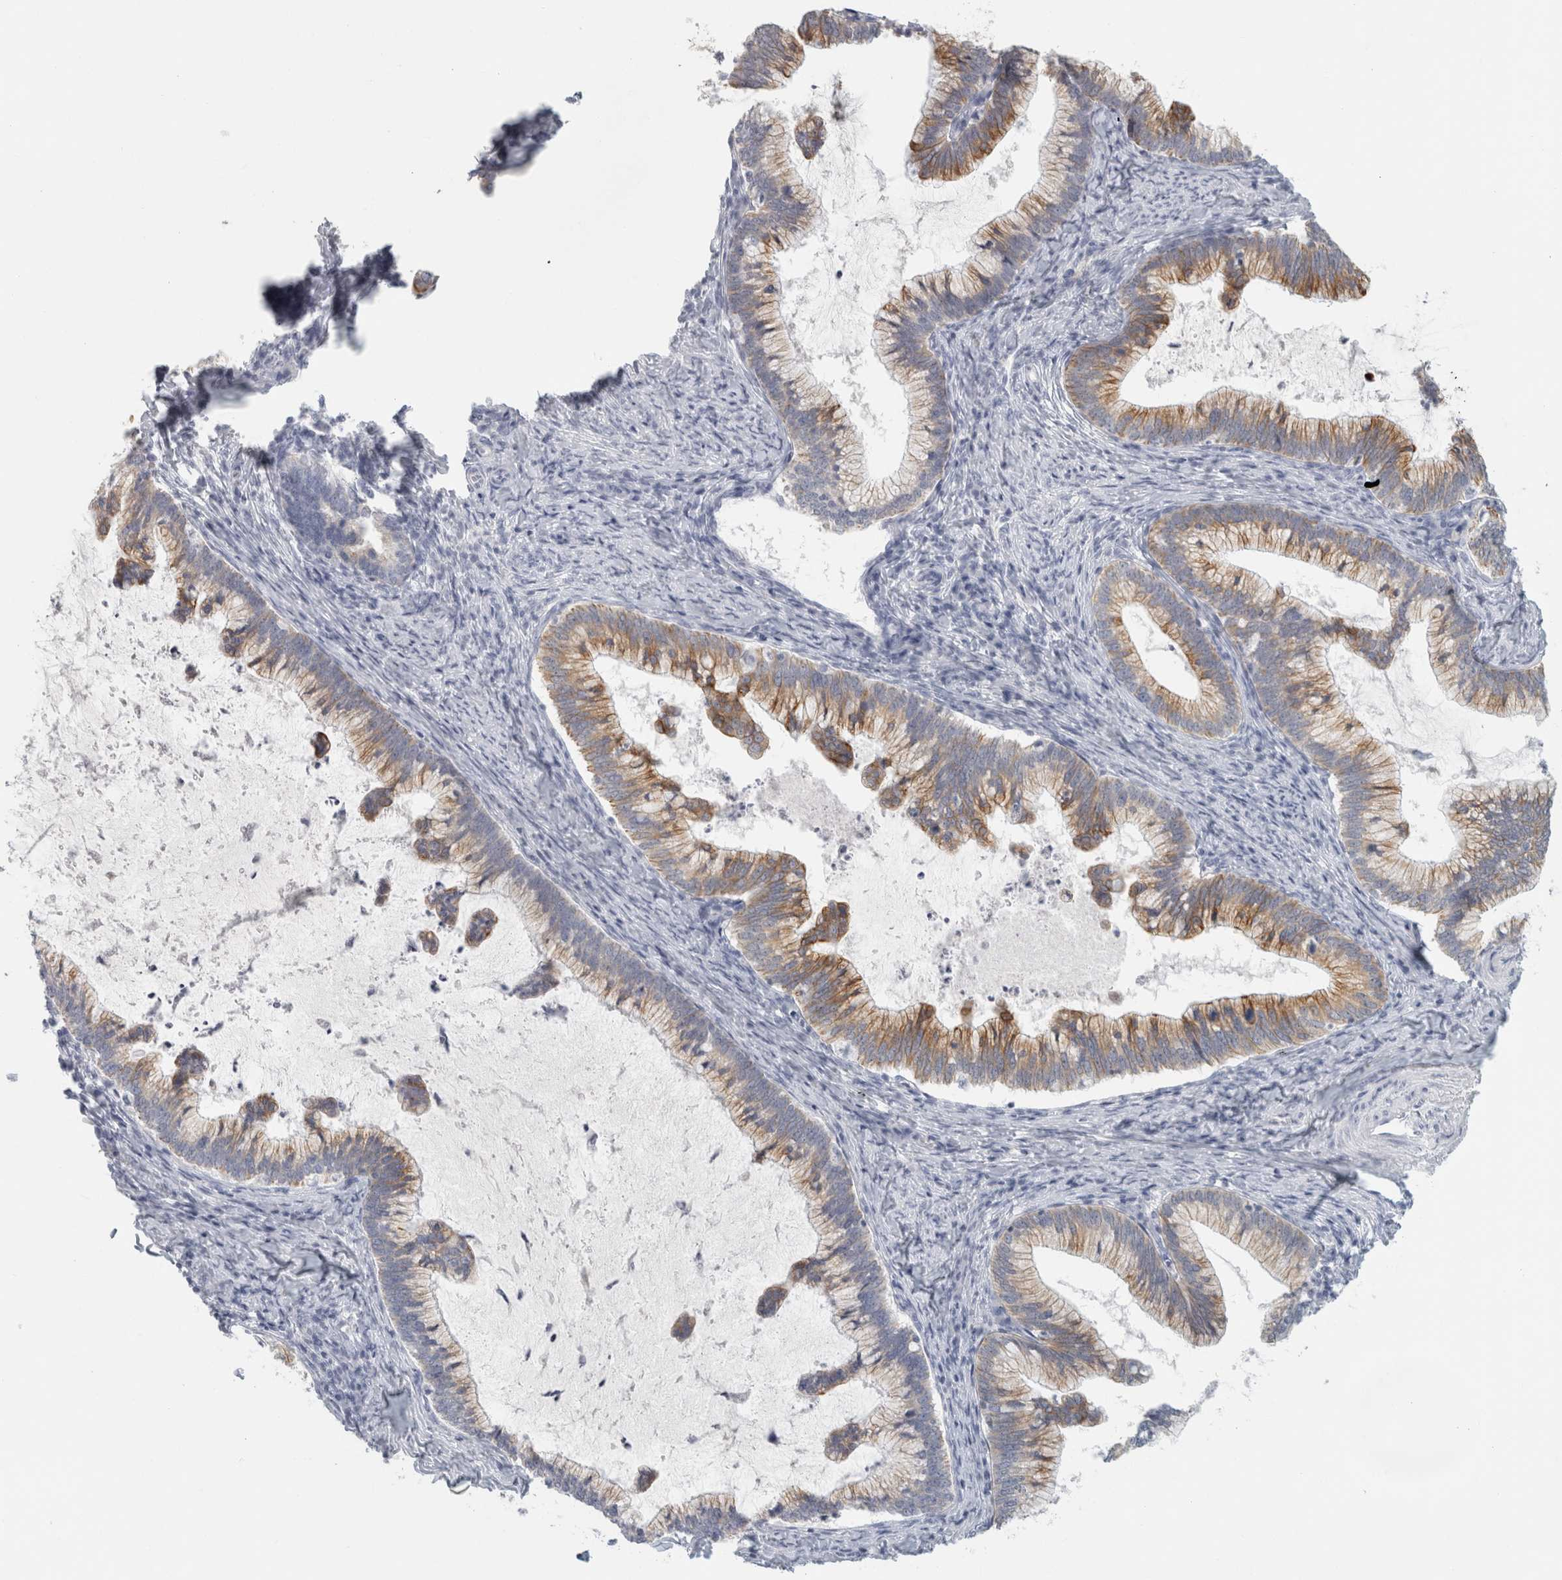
{"staining": {"intensity": "moderate", "quantity": "25%-75%", "location": "cytoplasmic/membranous"}, "tissue": "cervical cancer", "cell_type": "Tumor cells", "image_type": "cancer", "snomed": [{"axis": "morphology", "description": "Adenocarcinoma, NOS"}, {"axis": "topography", "description": "Cervix"}], "caption": "Protein positivity by immunohistochemistry exhibits moderate cytoplasmic/membranous staining in about 25%-75% of tumor cells in cervical cancer (adenocarcinoma).", "gene": "SLC28A3", "patient": {"sex": "female", "age": 36}}